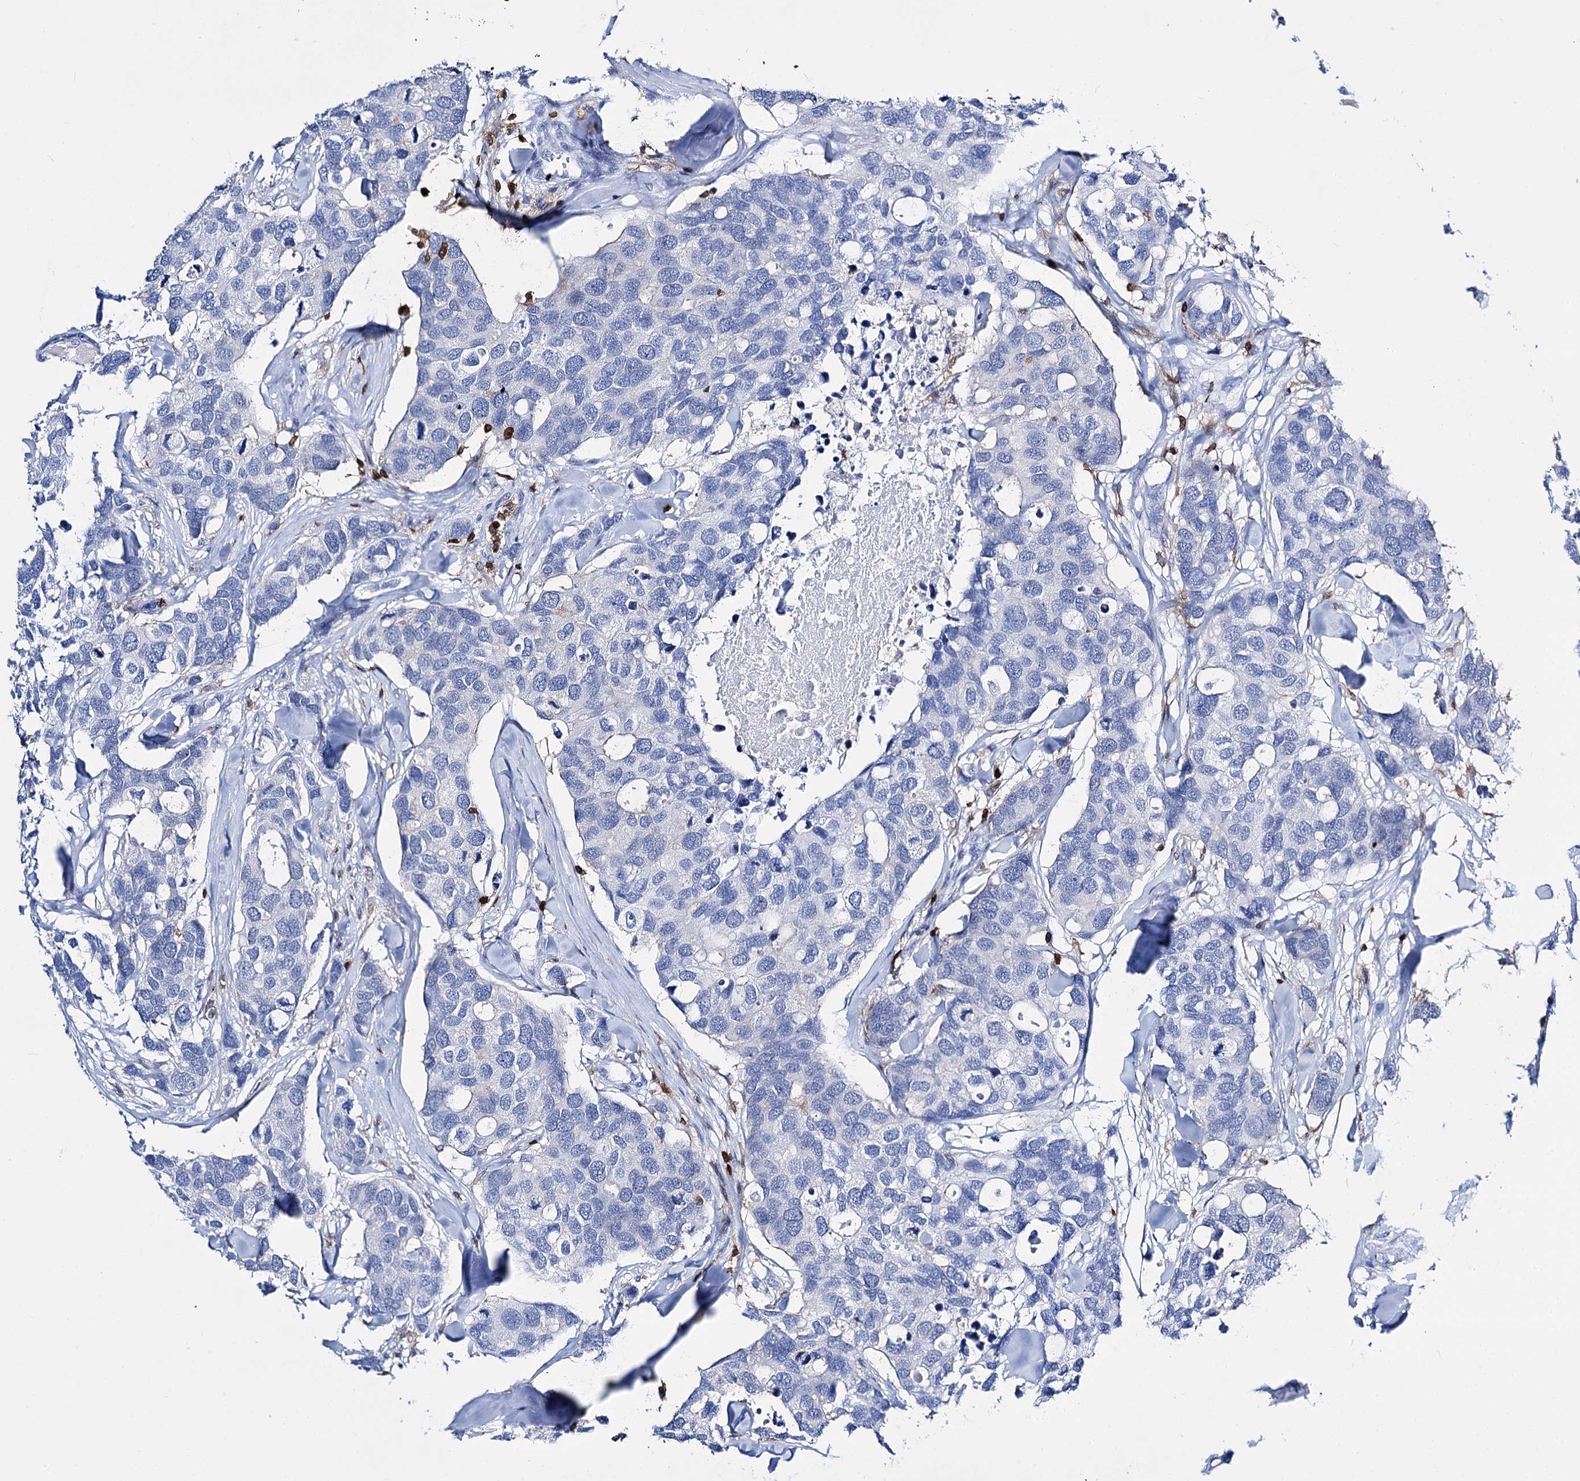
{"staining": {"intensity": "negative", "quantity": "none", "location": "none"}, "tissue": "breast cancer", "cell_type": "Tumor cells", "image_type": "cancer", "snomed": [{"axis": "morphology", "description": "Duct carcinoma"}, {"axis": "topography", "description": "Breast"}], "caption": "This is an immunohistochemistry histopathology image of infiltrating ductal carcinoma (breast). There is no staining in tumor cells.", "gene": "DEF6", "patient": {"sex": "female", "age": 83}}